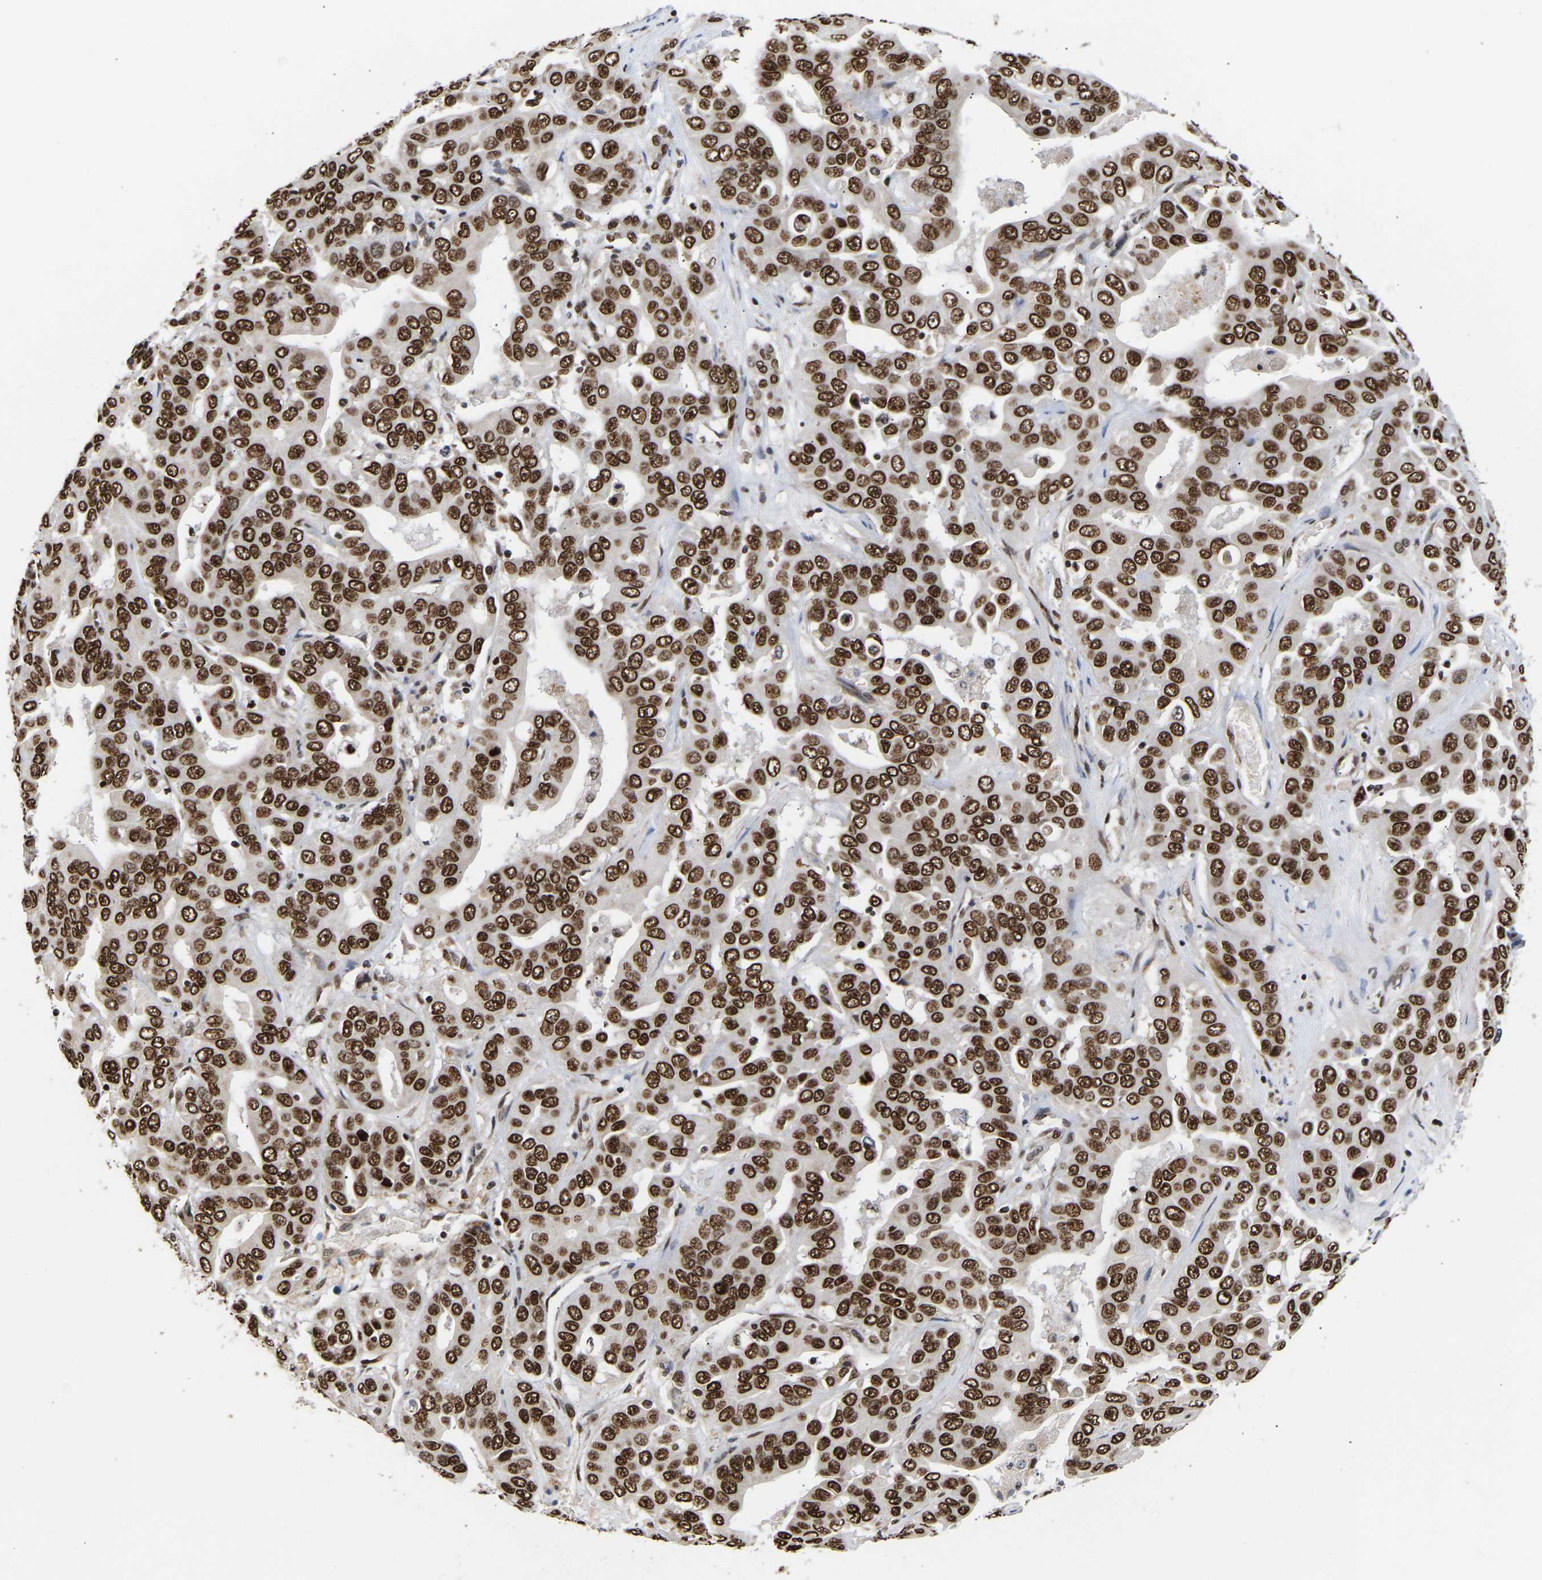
{"staining": {"intensity": "strong", "quantity": ">75%", "location": "nuclear"}, "tissue": "liver cancer", "cell_type": "Tumor cells", "image_type": "cancer", "snomed": [{"axis": "morphology", "description": "Cholangiocarcinoma"}, {"axis": "topography", "description": "Liver"}], "caption": "DAB (3,3'-diaminobenzidine) immunohistochemical staining of human cholangiocarcinoma (liver) reveals strong nuclear protein staining in about >75% of tumor cells.", "gene": "PSIP1", "patient": {"sex": "female", "age": 52}}